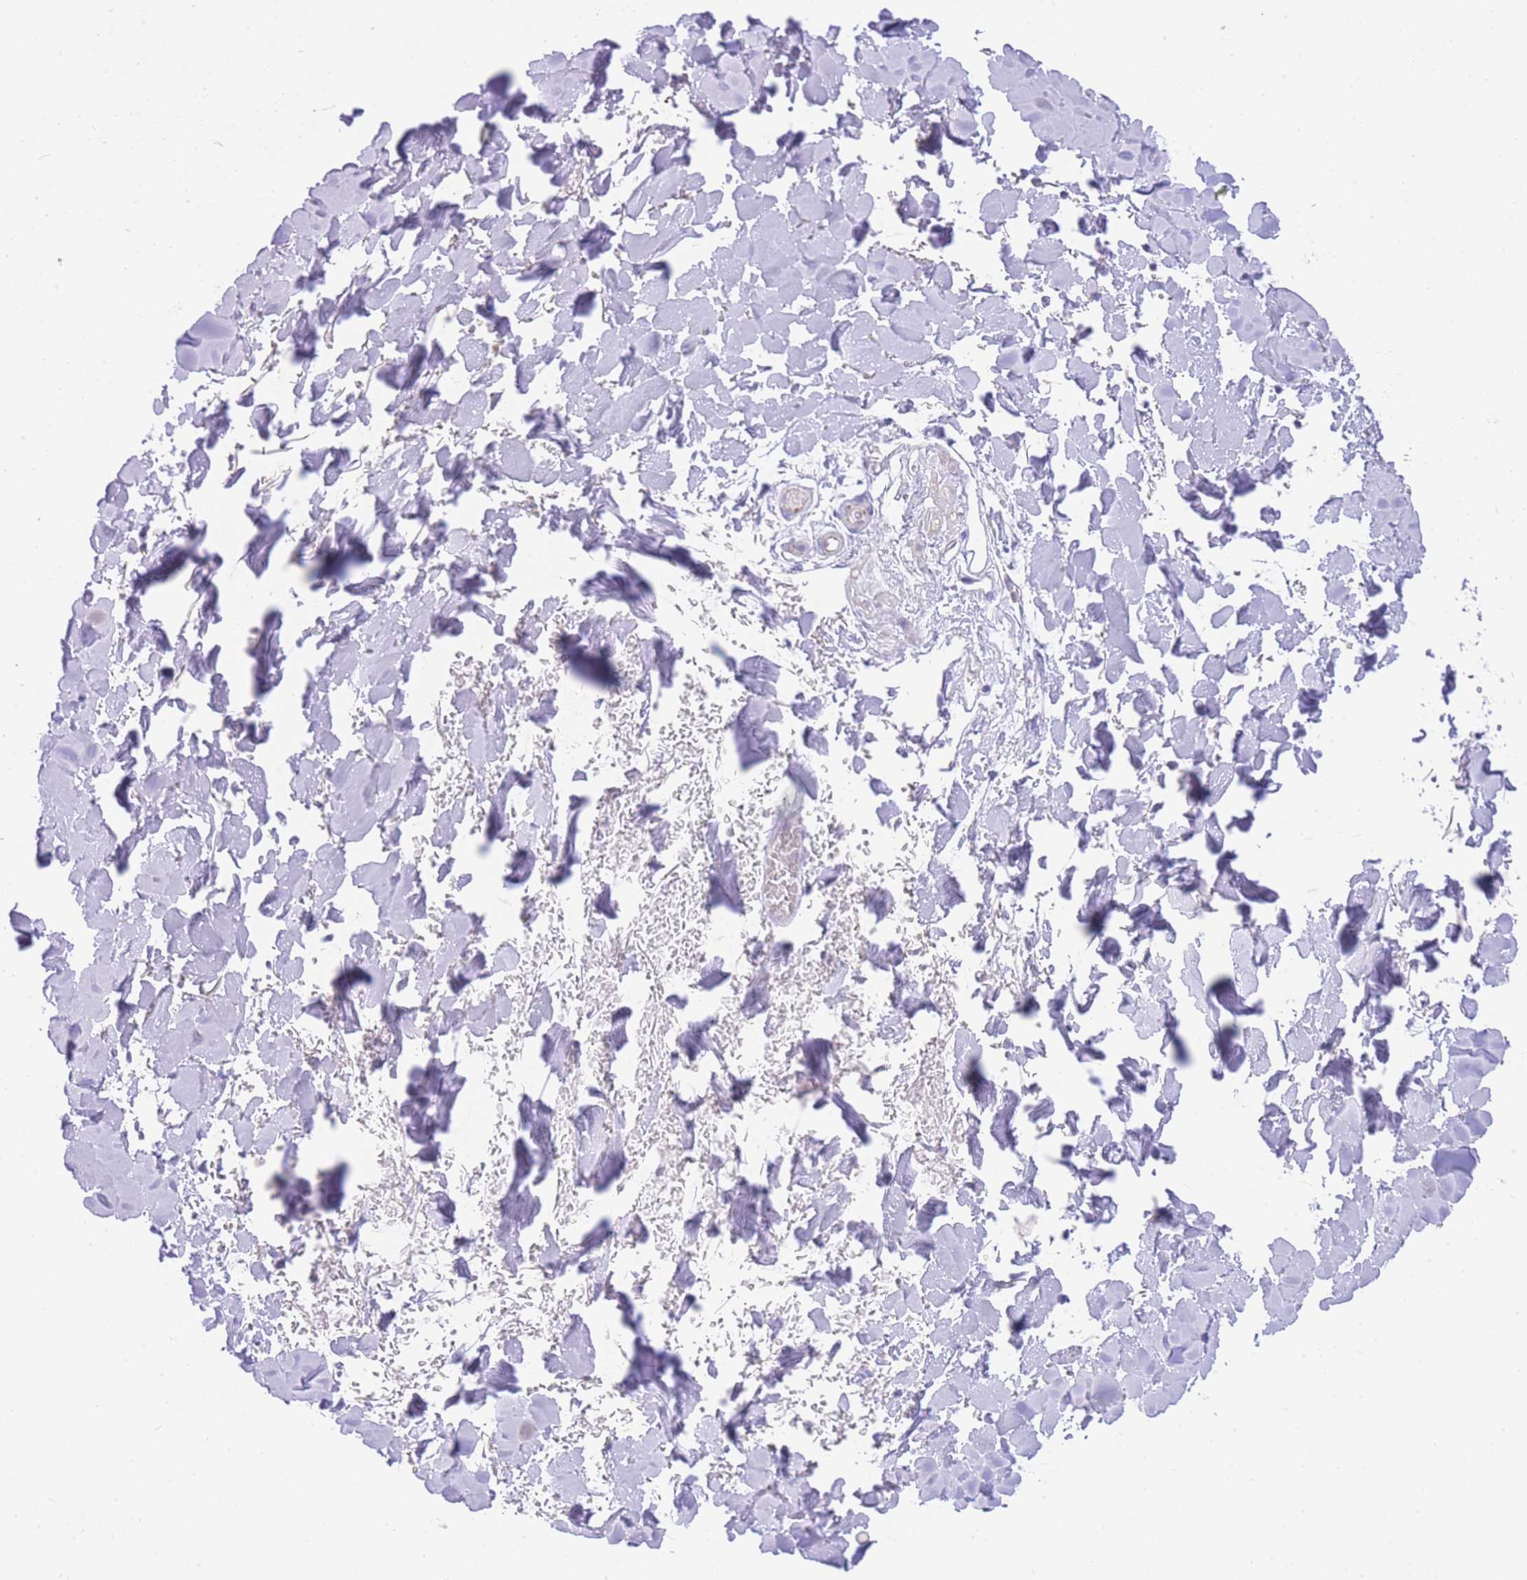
{"staining": {"intensity": "negative", "quantity": "none", "location": "none"}, "tissue": "adipose tissue", "cell_type": "Adipocytes", "image_type": "normal", "snomed": [{"axis": "morphology", "description": "Normal tissue, NOS"}, {"axis": "topography", "description": "Salivary gland"}, {"axis": "topography", "description": "Peripheral nerve tissue"}], "caption": "Histopathology image shows no significant protein positivity in adipocytes of normal adipose tissue.", "gene": "ACSM4", "patient": {"sex": "male", "age": 38}}